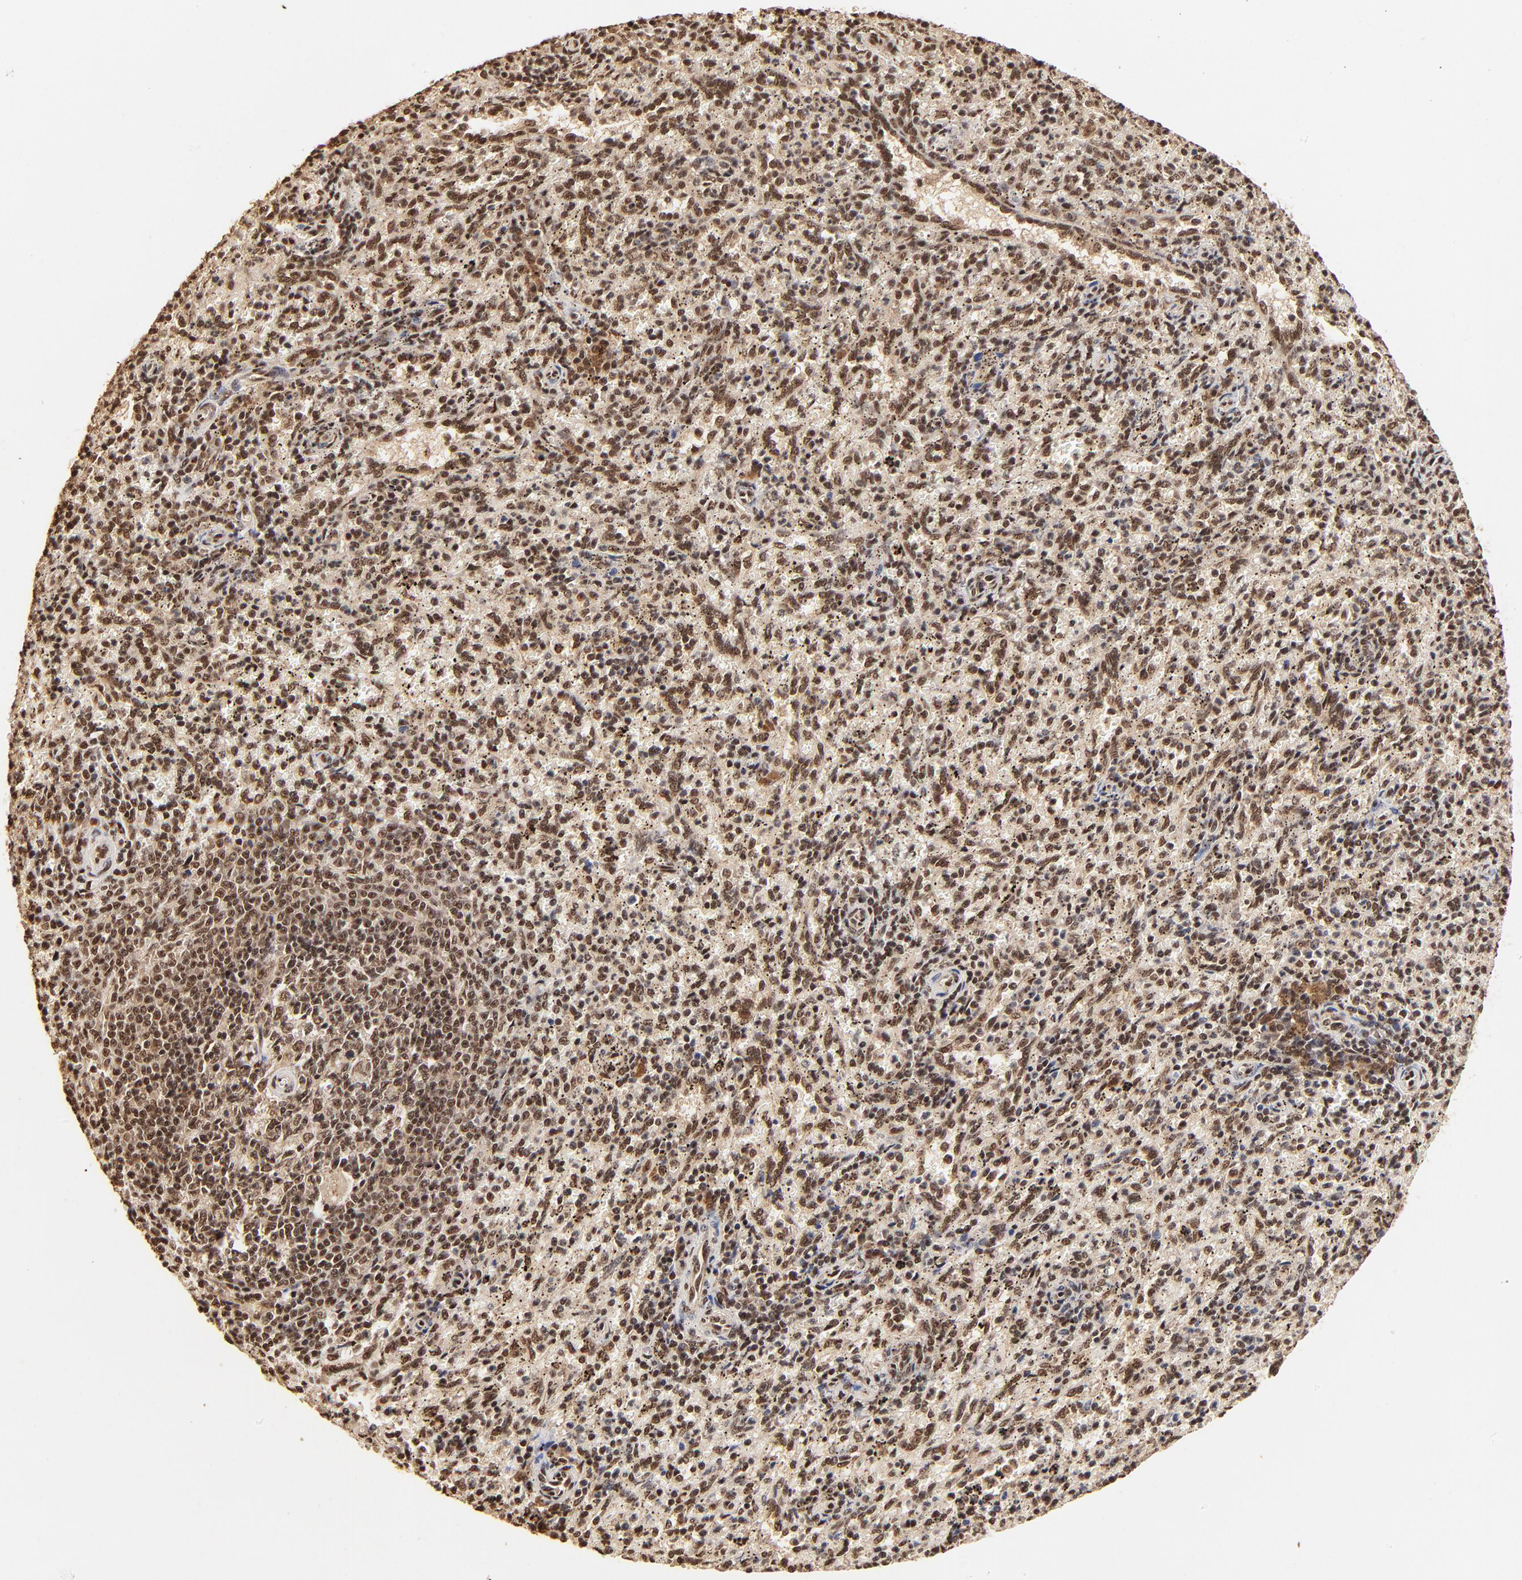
{"staining": {"intensity": "moderate", "quantity": ">75%", "location": "cytoplasmic/membranous,nuclear"}, "tissue": "spleen", "cell_type": "Cells in red pulp", "image_type": "normal", "snomed": [{"axis": "morphology", "description": "Normal tissue, NOS"}, {"axis": "topography", "description": "Spleen"}], "caption": "The immunohistochemical stain highlights moderate cytoplasmic/membranous,nuclear staining in cells in red pulp of unremarkable spleen. The staining was performed using DAB to visualize the protein expression in brown, while the nuclei were stained in blue with hematoxylin (Magnification: 20x).", "gene": "MED12", "patient": {"sex": "female", "age": 10}}